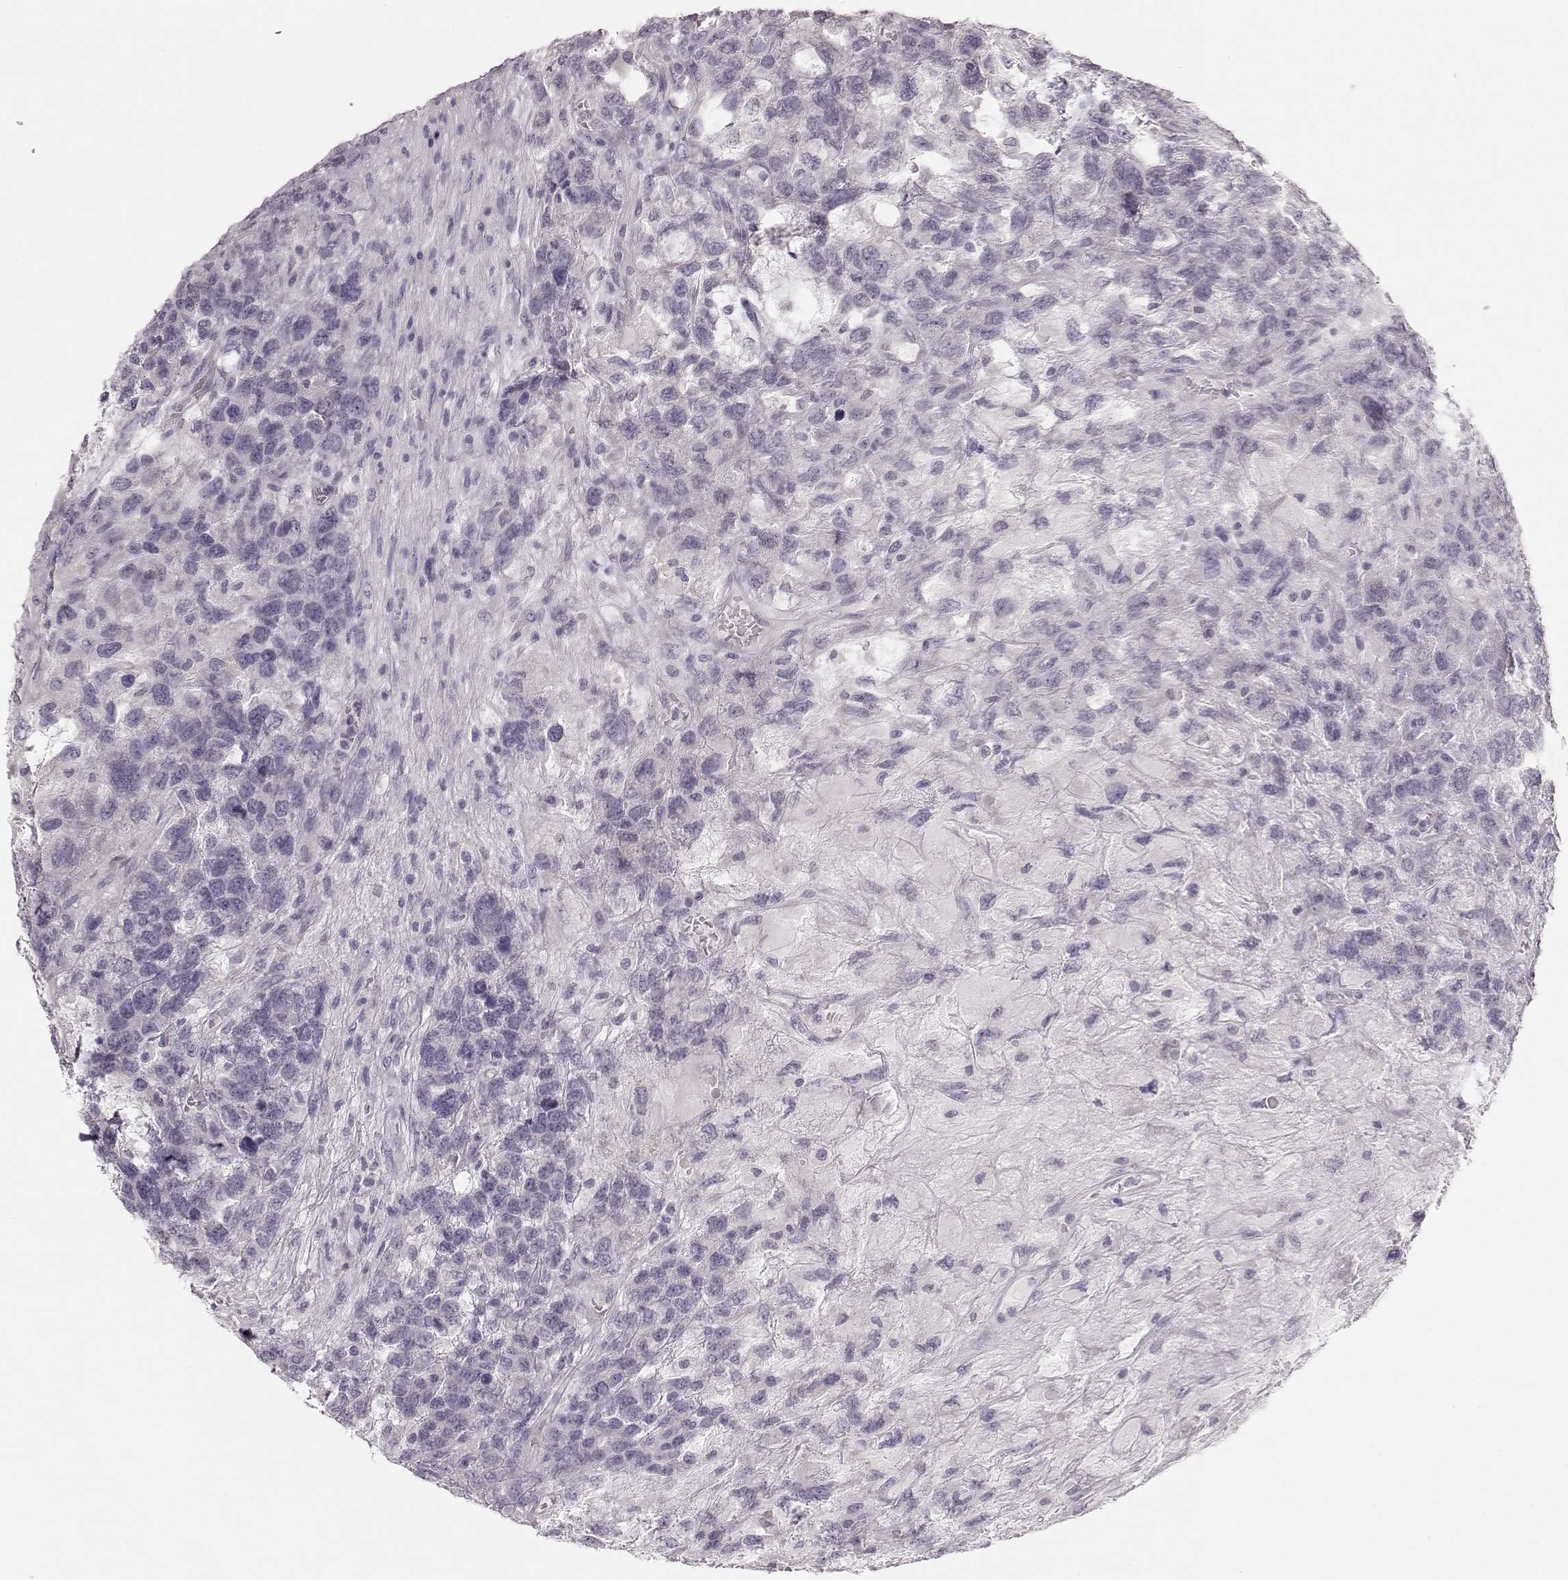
{"staining": {"intensity": "negative", "quantity": "none", "location": "none"}, "tissue": "testis cancer", "cell_type": "Tumor cells", "image_type": "cancer", "snomed": [{"axis": "morphology", "description": "Seminoma, NOS"}, {"axis": "topography", "description": "Testis"}], "caption": "The image displays no staining of tumor cells in testis cancer (seminoma).", "gene": "OIP5", "patient": {"sex": "male", "age": 52}}